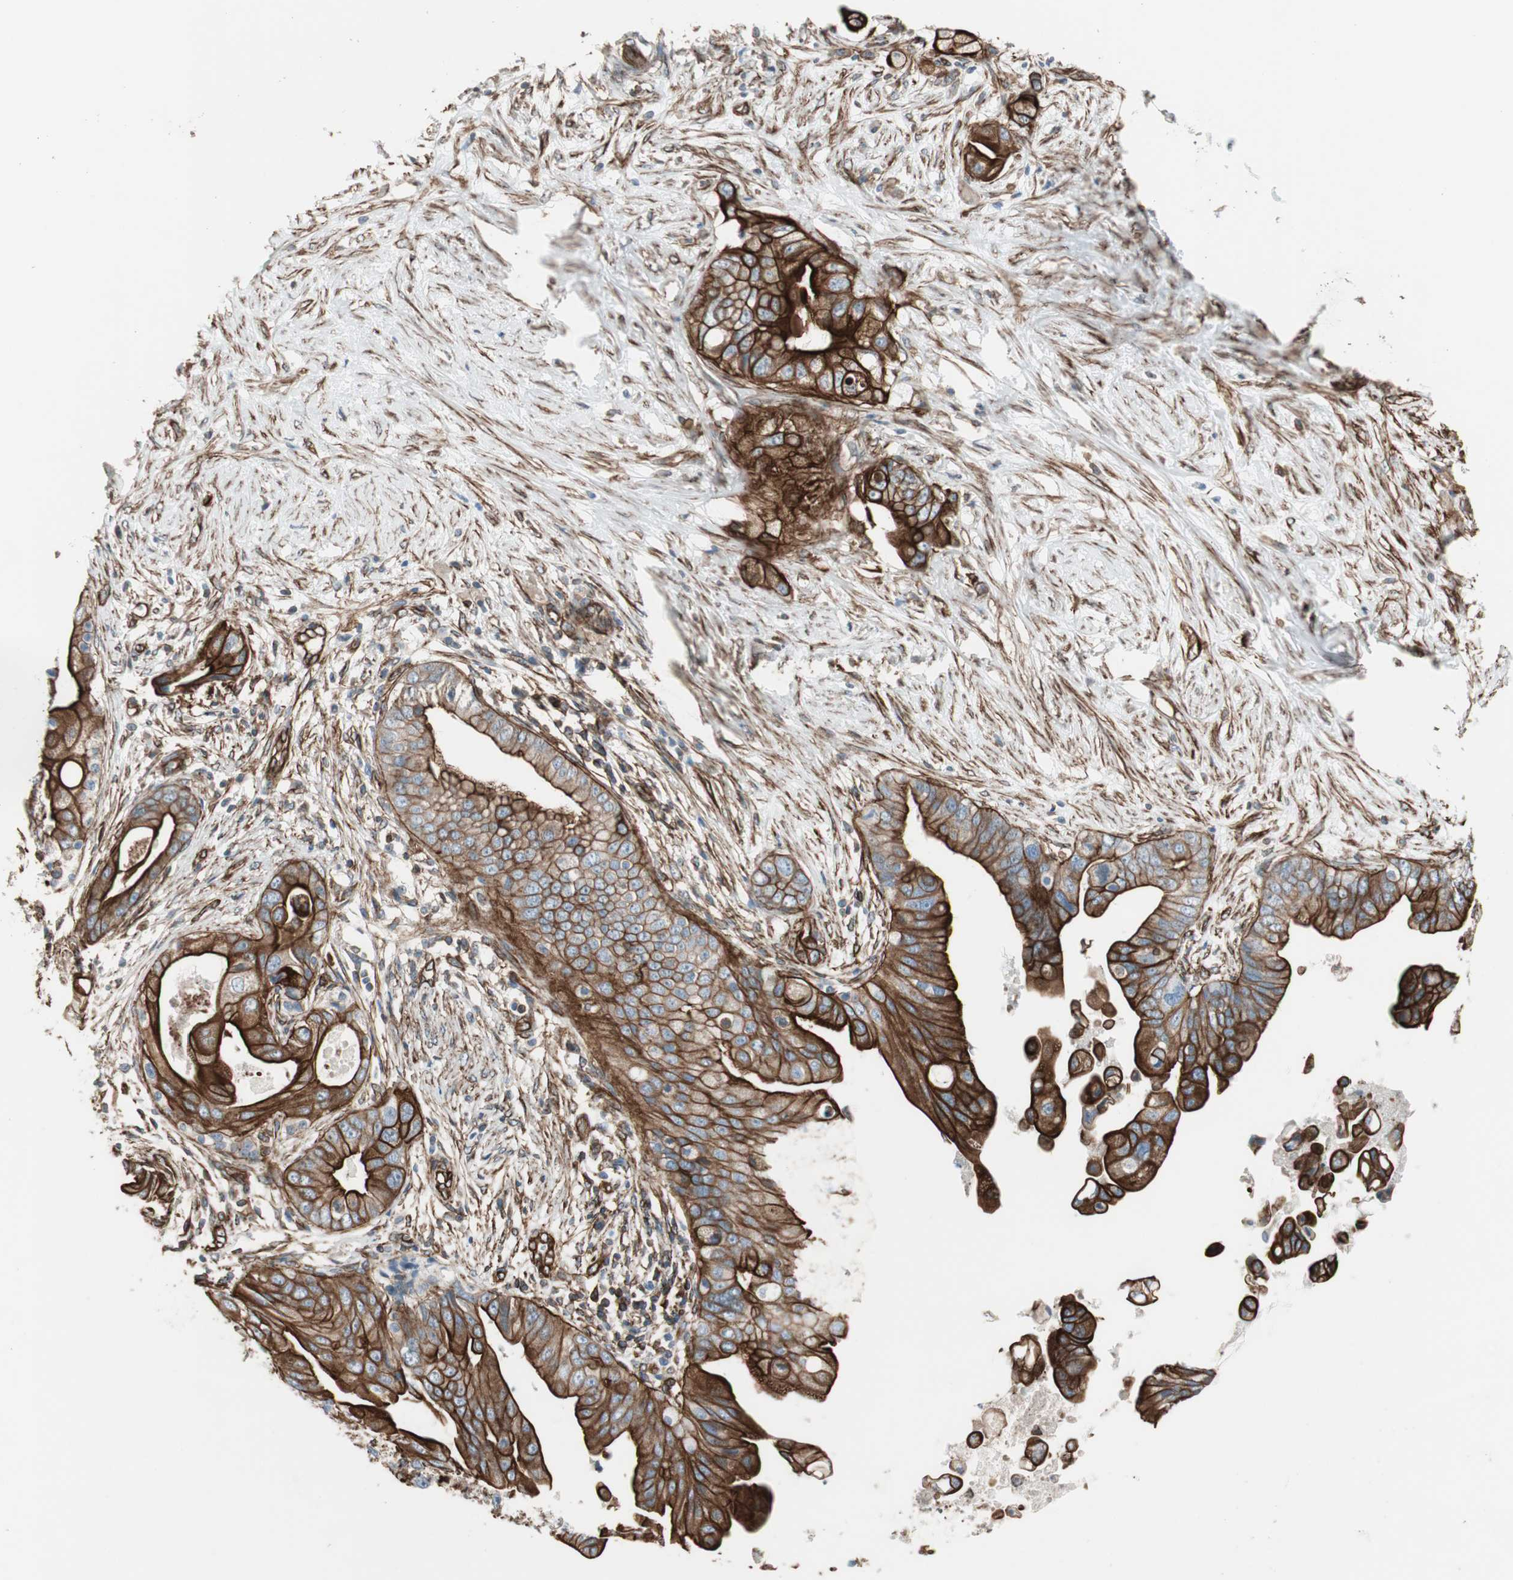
{"staining": {"intensity": "strong", "quantity": ">75%", "location": "cytoplasmic/membranous"}, "tissue": "pancreatic cancer", "cell_type": "Tumor cells", "image_type": "cancer", "snomed": [{"axis": "morphology", "description": "Adenocarcinoma, NOS"}, {"axis": "topography", "description": "Pancreas"}], "caption": "Approximately >75% of tumor cells in adenocarcinoma (pancreatic) reveal strong cytoplasmic/membranous protein expression as visualized by brown immunohistochemical staining.", "gene": "TCTA", "patient": {"sex": "female", "age": 75}}